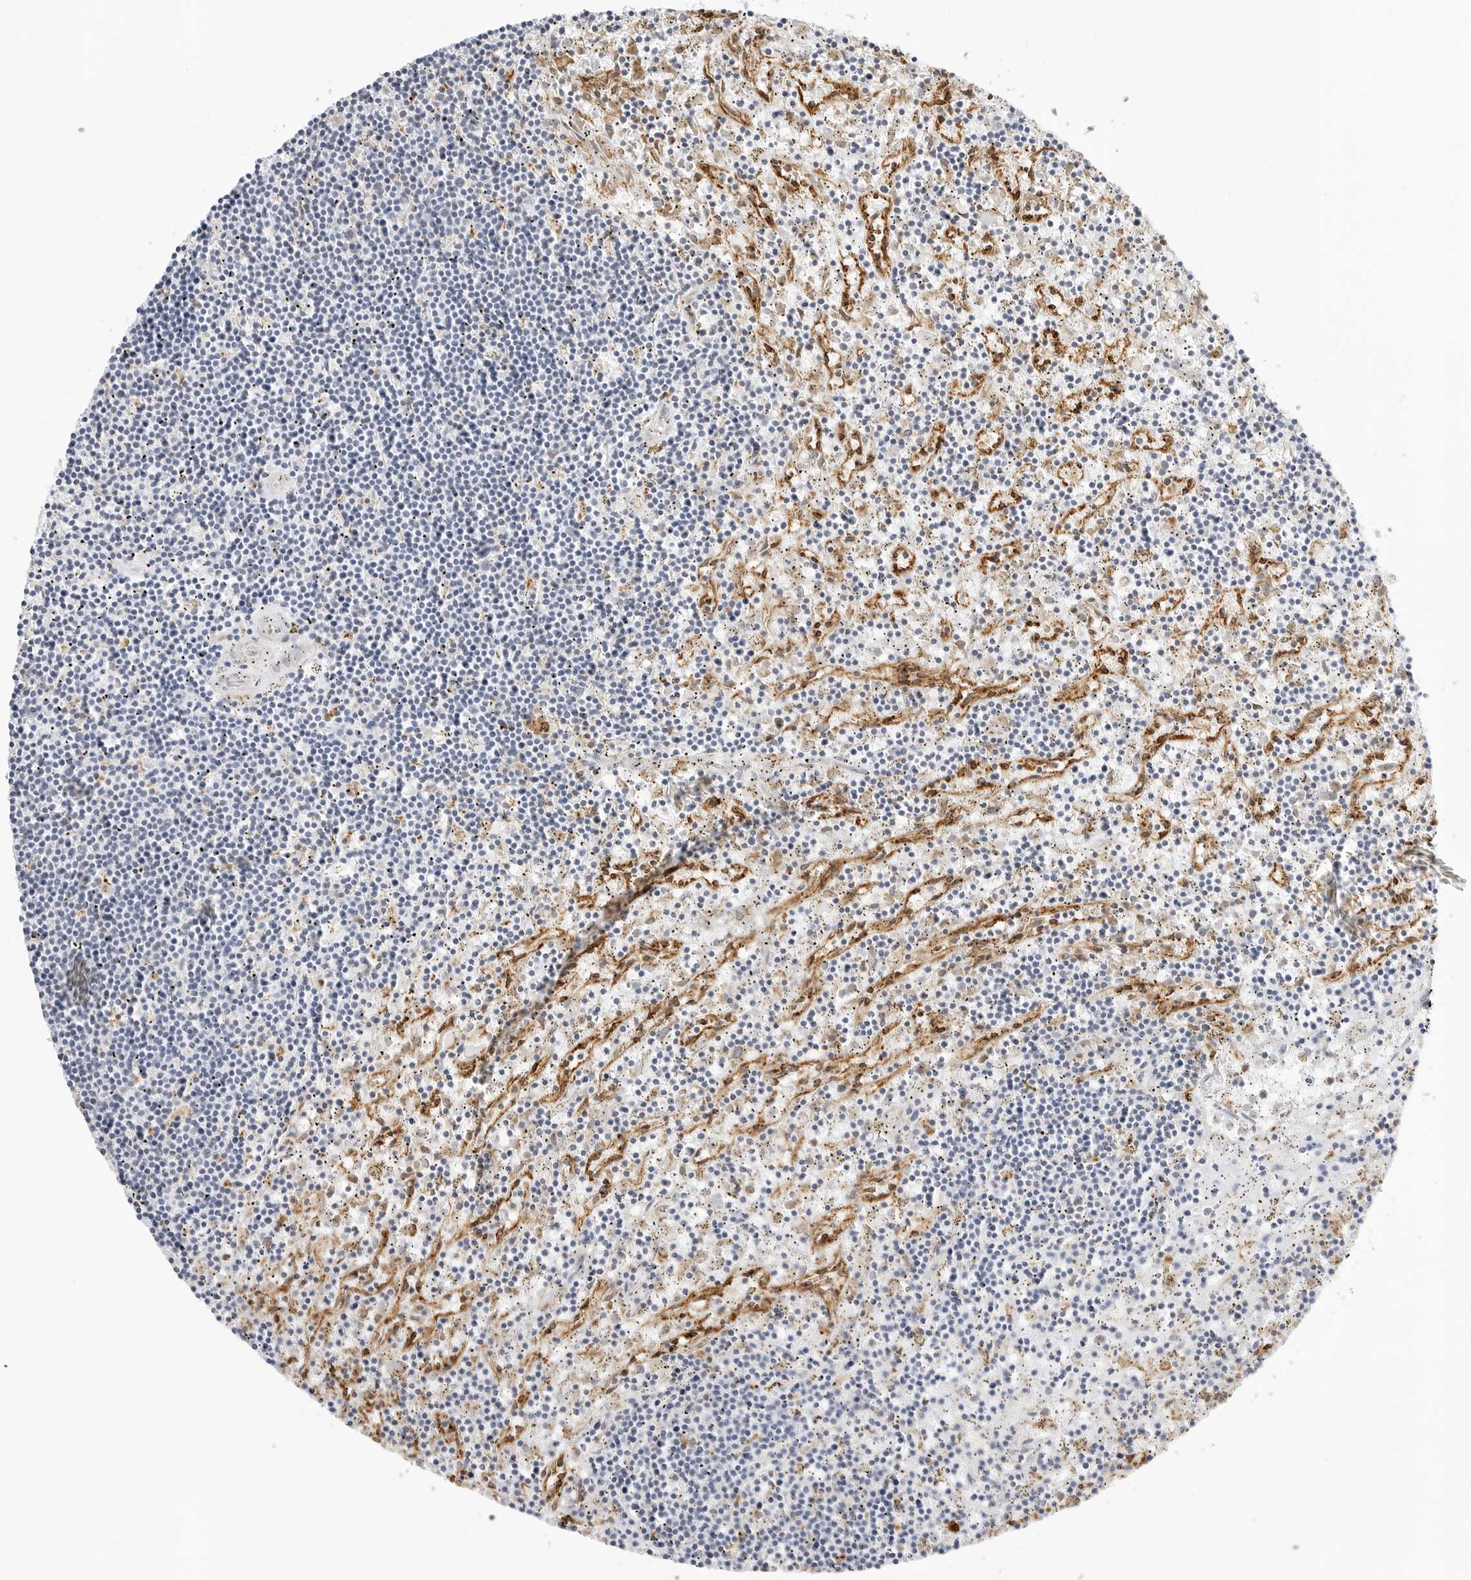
{"staining": {"intensity": "negative", "quantity": "none", "location": "none"}, "tissue": "lymphoma", "cell_type": "Tumor cells", "image_type": "cancer", "snomed": [{"axis": "morphology", "description": "Malignant lymphoma, non-Hodgkin's type, Low grade"}, {"axis": "topography", "description": "Spleen"}], "caption": "There is no significant expression in tumor cells of low-grade malignant lymphoma, non-Hodgkin's type.", "gene": "THEM4", "patient": {"sex": "male", "age": 76}}